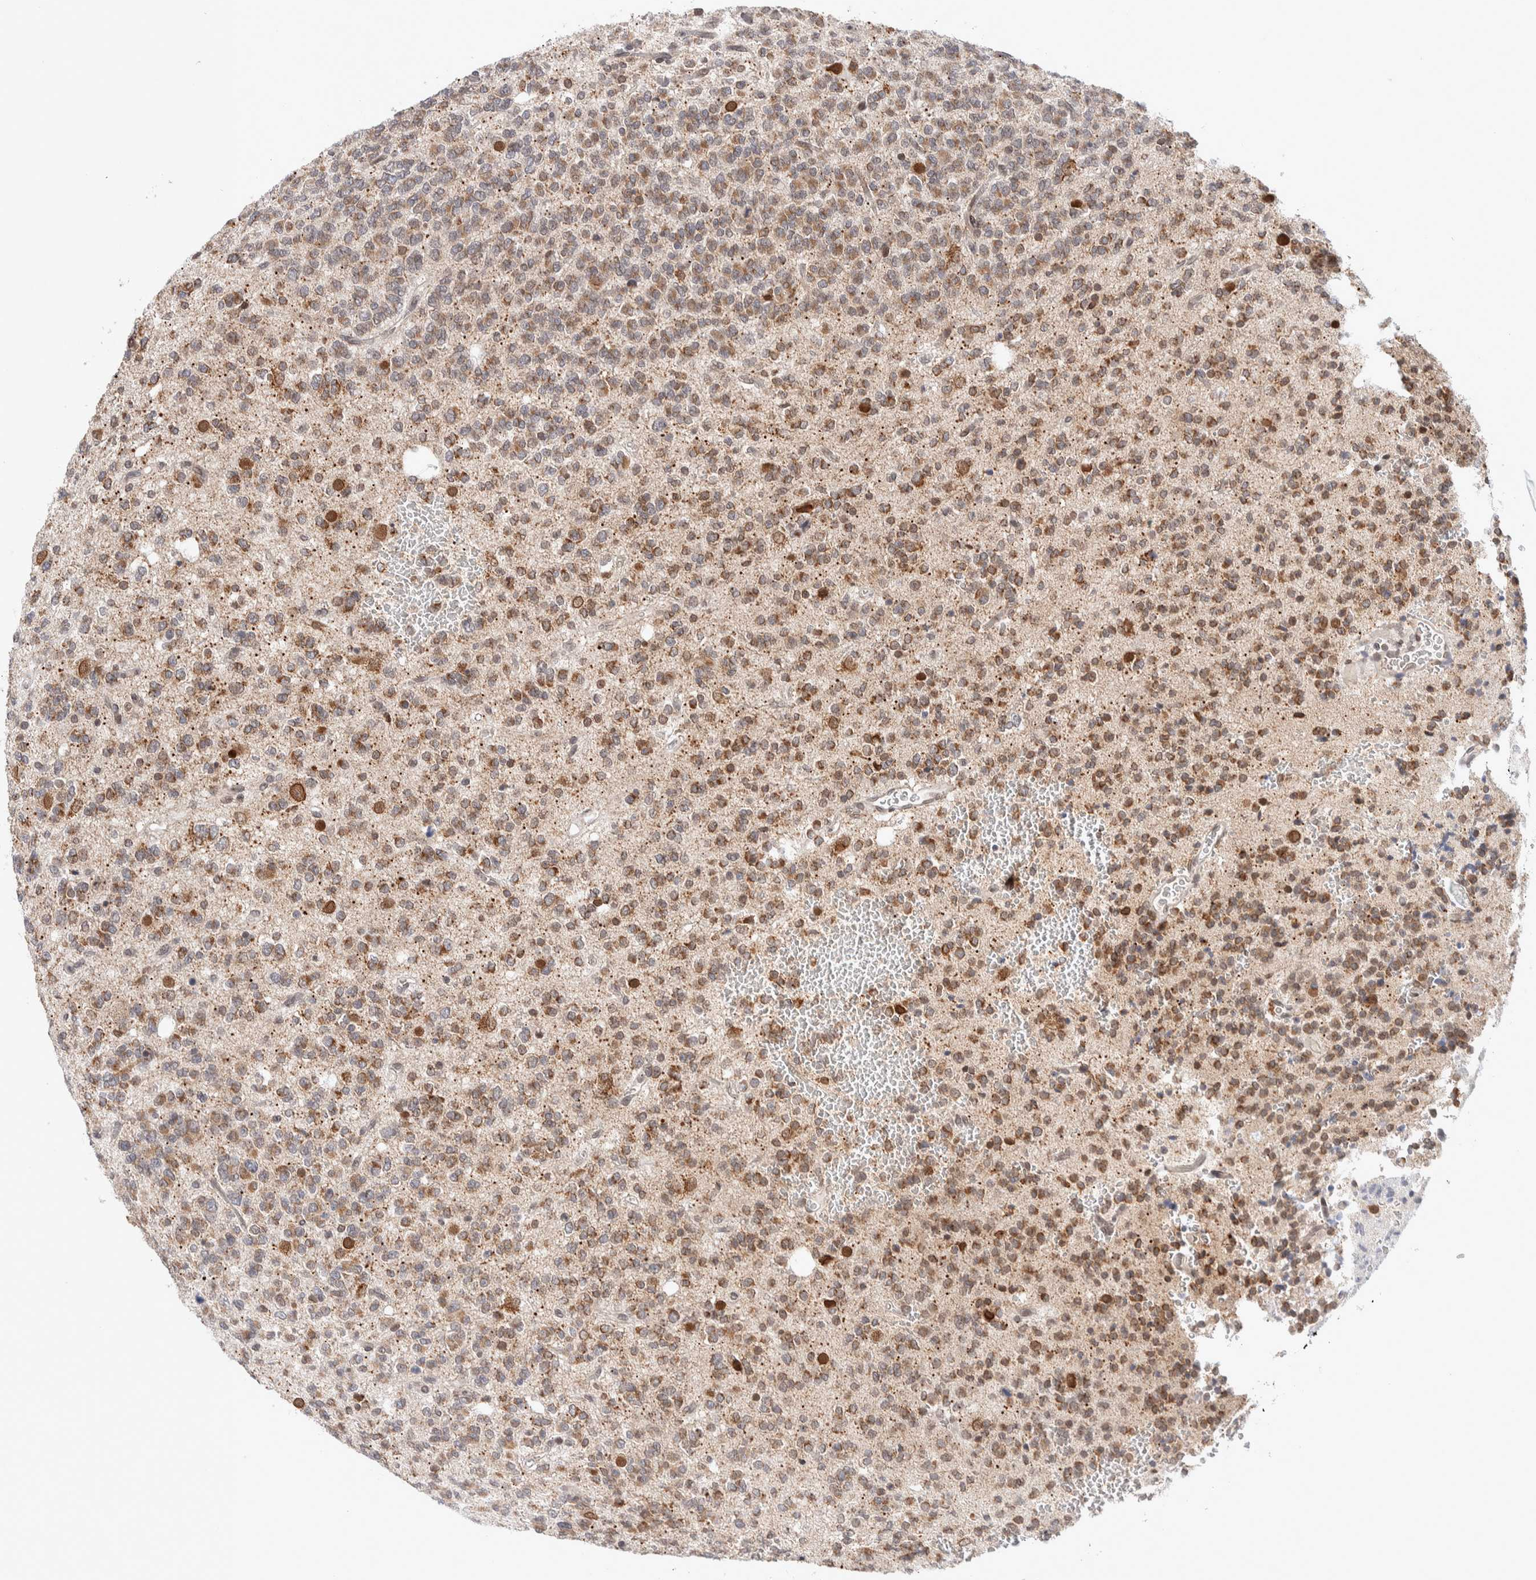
{"staining": {"intensity": "moderate", "quantity": "25%-75%", "location": "cytoplasmic/membranous,nuclear"}, "tissue": "glioma", "cell_type": "Tumor cells", "image_type": "cancer", "snomed": [{"axis": "morphology", "description": "Glioma, malignant, Low grade"}, {"axis": "topography", "description": "Brain"}], "caption": "The histopathology image exhibits staining of low-grade glioma (malignant), revealing moderate cytoplasmic/membranous and nuclear protein staining (brown color) within tumor cells.", "gene": "CRAT", "patient": {"sex": "male", "age": 38}}